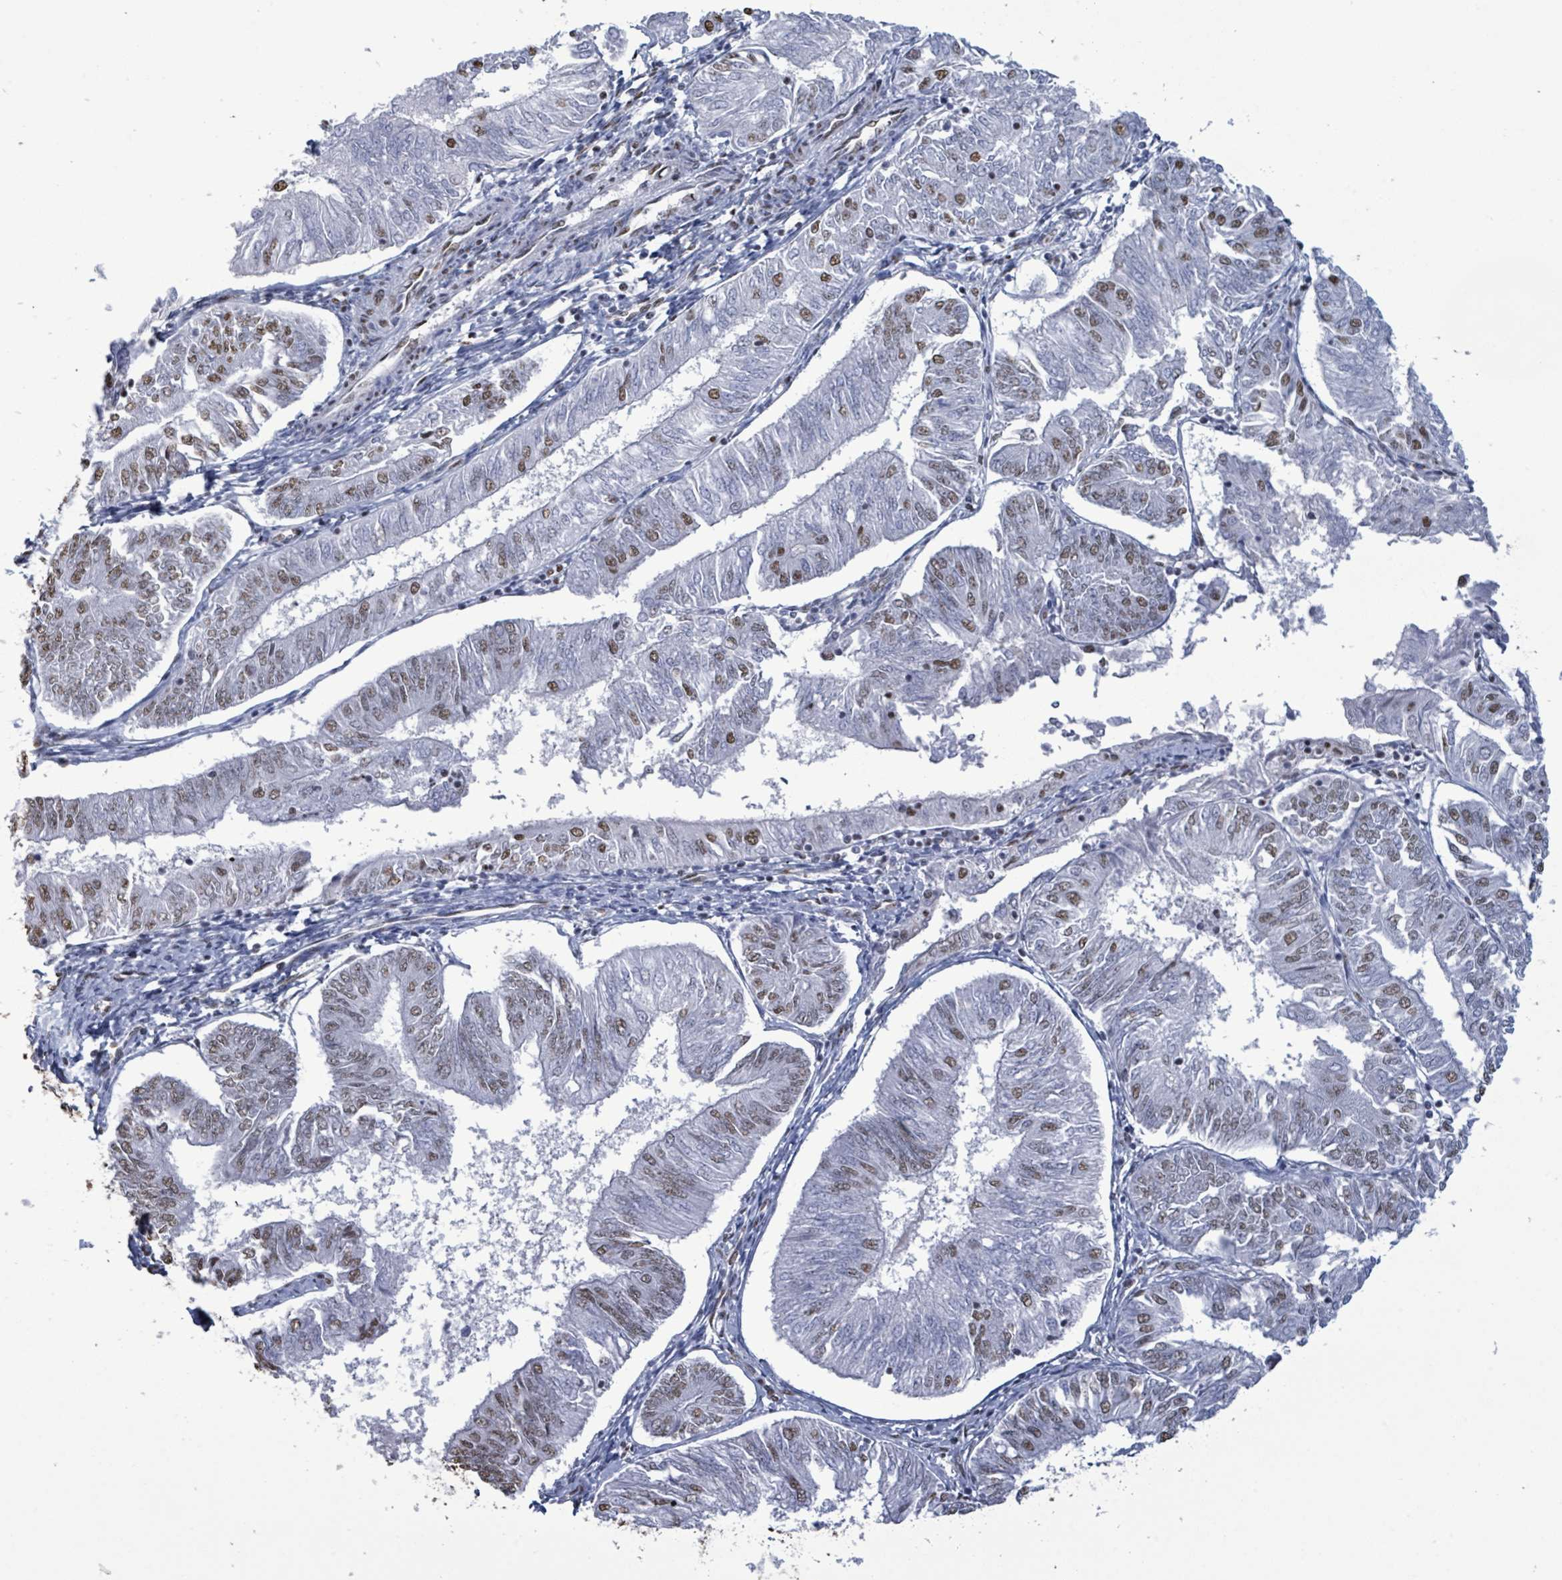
{"staining": {"intensity": "moderate", "quantity": "<25%", "location": "nuclear"}, "tissue": "endometrial cancer", "cell_type": "Tumor cells", "image_type": "cancer", "snomed": [{"axis": "morphology", "description": "Adenocarcinoma, NOS"}, {"axis": "topography", "description": "Endometrium"}], "caption": "Endometrial cancer stained for a protein reveals moderate nuclear positivity in tumor cells. The staining was performed using DAB (3,3'-diaminobenzidine), with brown indicating positive protein expression. Nuclei are stained blue with hematoxylin.", "gene": "SAMD14", "patient": {"sex": "female", "age": 58}}